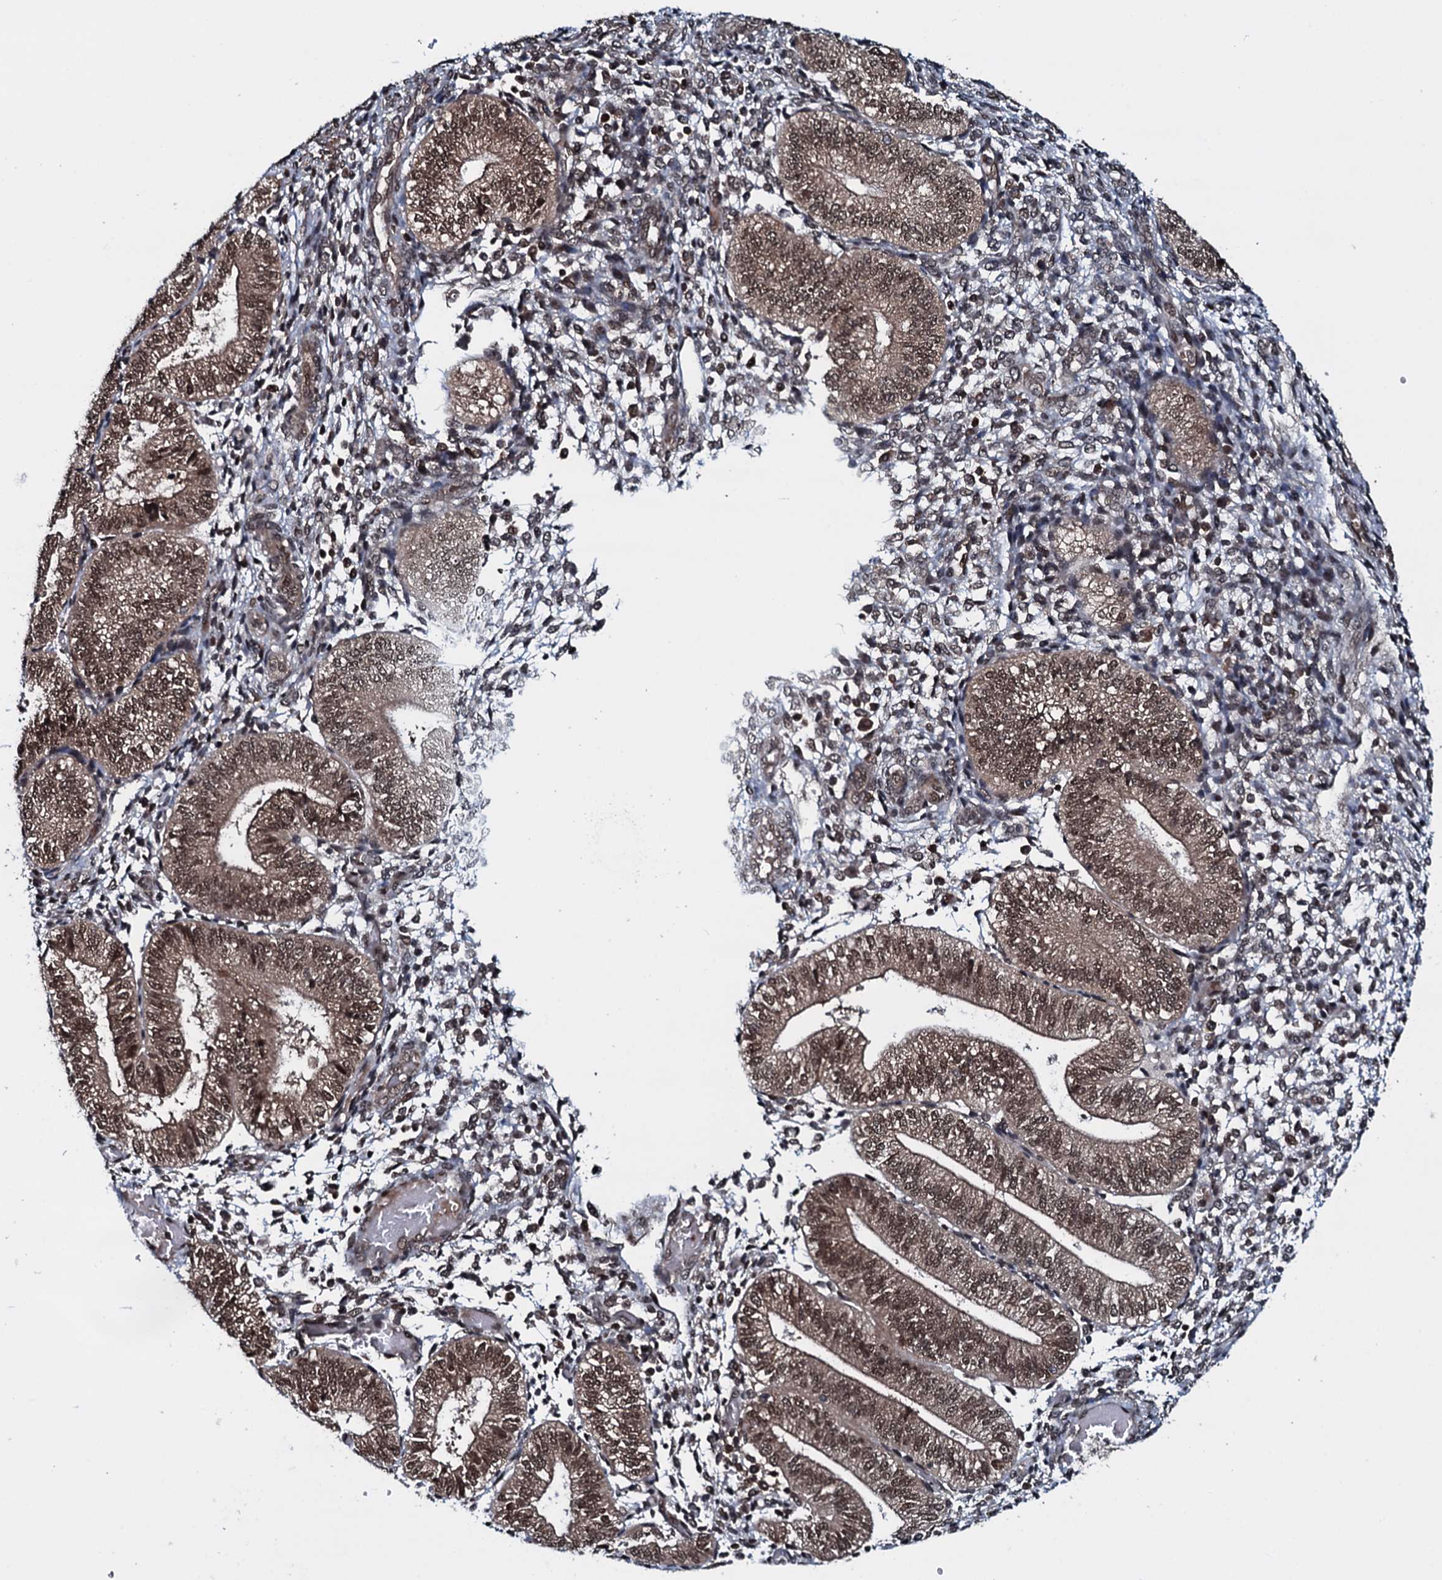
{"staining": {"intensity": "moderate", "quantity": "25%-75%", "location": "nuclear"}, "tissue": "endometrium", "cell_type": "Cells in endometrial stroma", "image_type": "normal", "snomed": [{"axis": "morphology", "description": "Normal tissue, NOS"}, {"axis": "topography", "description": "Endometrium"}], "caption": "The micrograph displays immunohistochemical staining of benign endometrium. There is moderate nuclear expression is present in about 25%-75% of cells in endometrial stroma.", "gene": "HDDC3", "patient": {"sex": "female", "age": 34}}